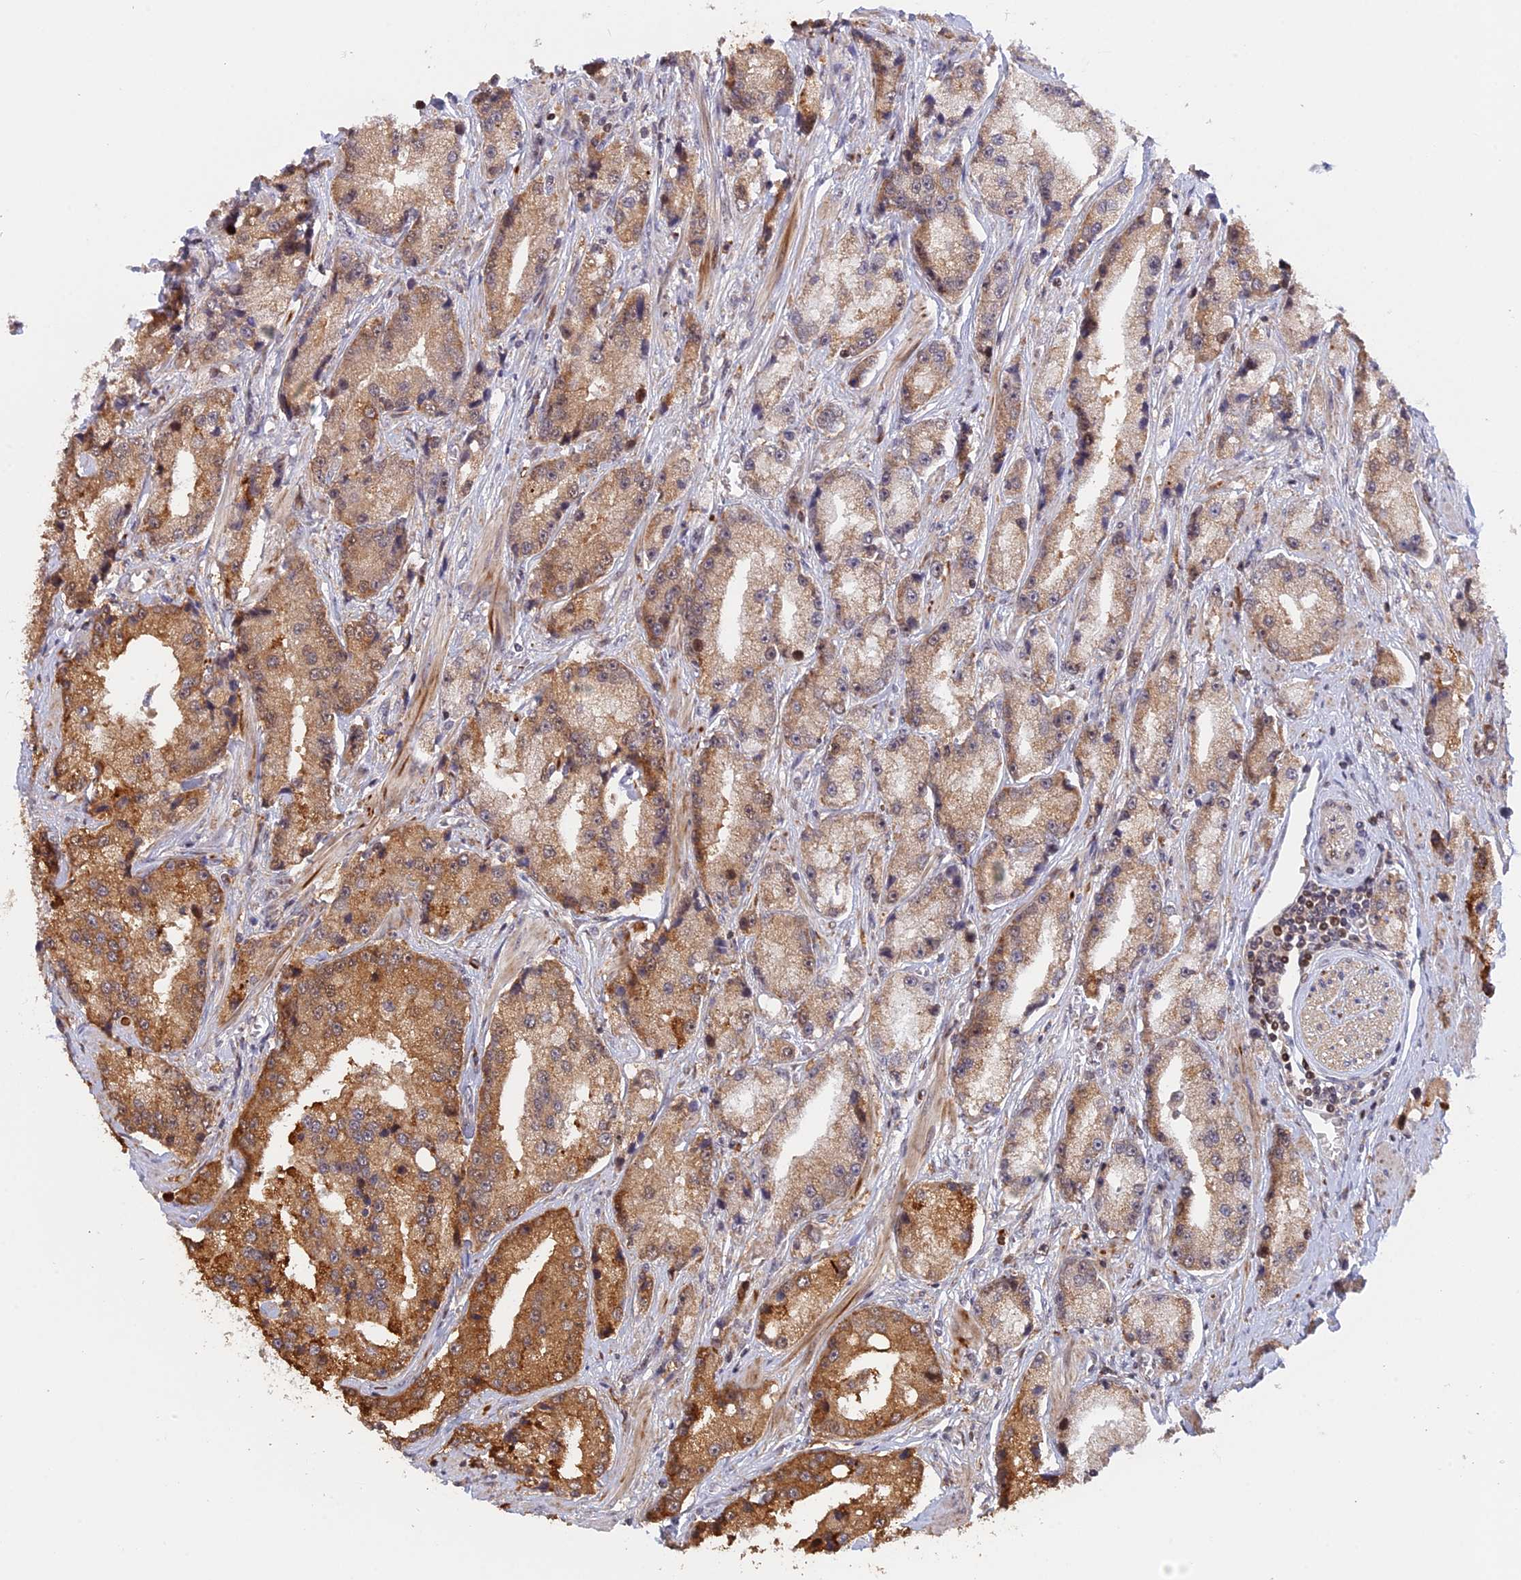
{"staining": {"intensity": "moderate", "quantity": ">75%", "location": "cytoplasmic/membranous"}, "tissue": "prostate cancer", "cell_type": "Tumor cells", "image_type": "cancer", "snomed": [{"axis": "morphology", "description": "Adenocarcinoma, High grade"}, {"axis": "topography", "description": "Prostate"}], "caption": "A micrograph of human prostate cancer stained for a protein demonstrates moderate cytoplasmic/membranous brown staining in tumor cells.", "gene": "GSKIP", "patient": {"sex": "male", "age": 74}}